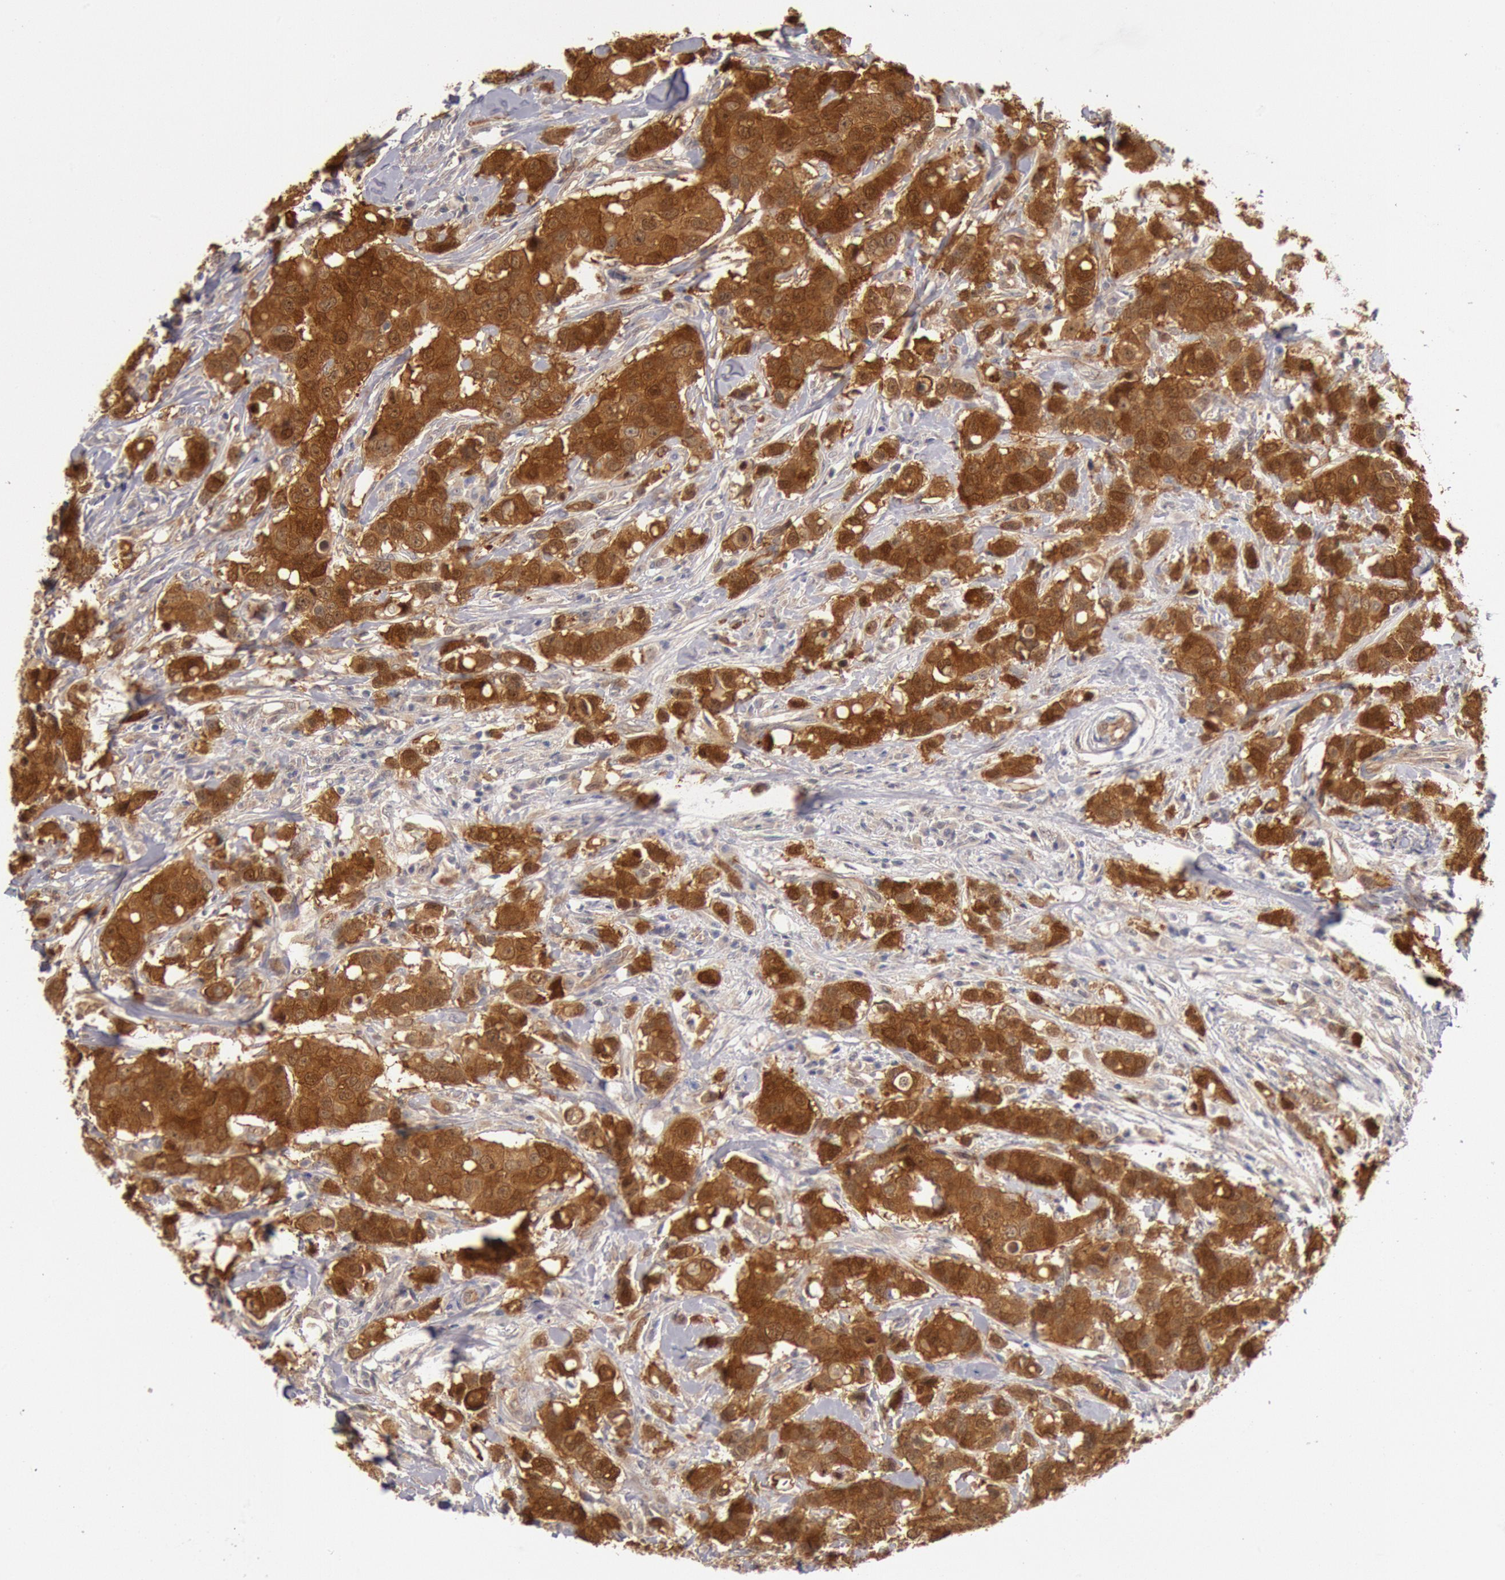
{"staining": {"intensity": "moderate", "quantity": ">75%", "location": "cytoplasmic/membranous"}, "tissue": "breast cancer", "cell_type": "Tumor cells", "image_type": "cancer", "snomed": [{"axis": "morphology", "description": "Duct carcinoma"}, {"axis": "topography", "description": "Breast"}], "caption": "IHC (DAB (3,3'-diaminobenzidine)) staining of human breast invasive ductal carcinoma exhibits moderate cytoplasmic/membranous protein expression in about >75% of tumor cells.", "gene": "DNAJA1", "patient": {"sex": "female", "age": 27}}